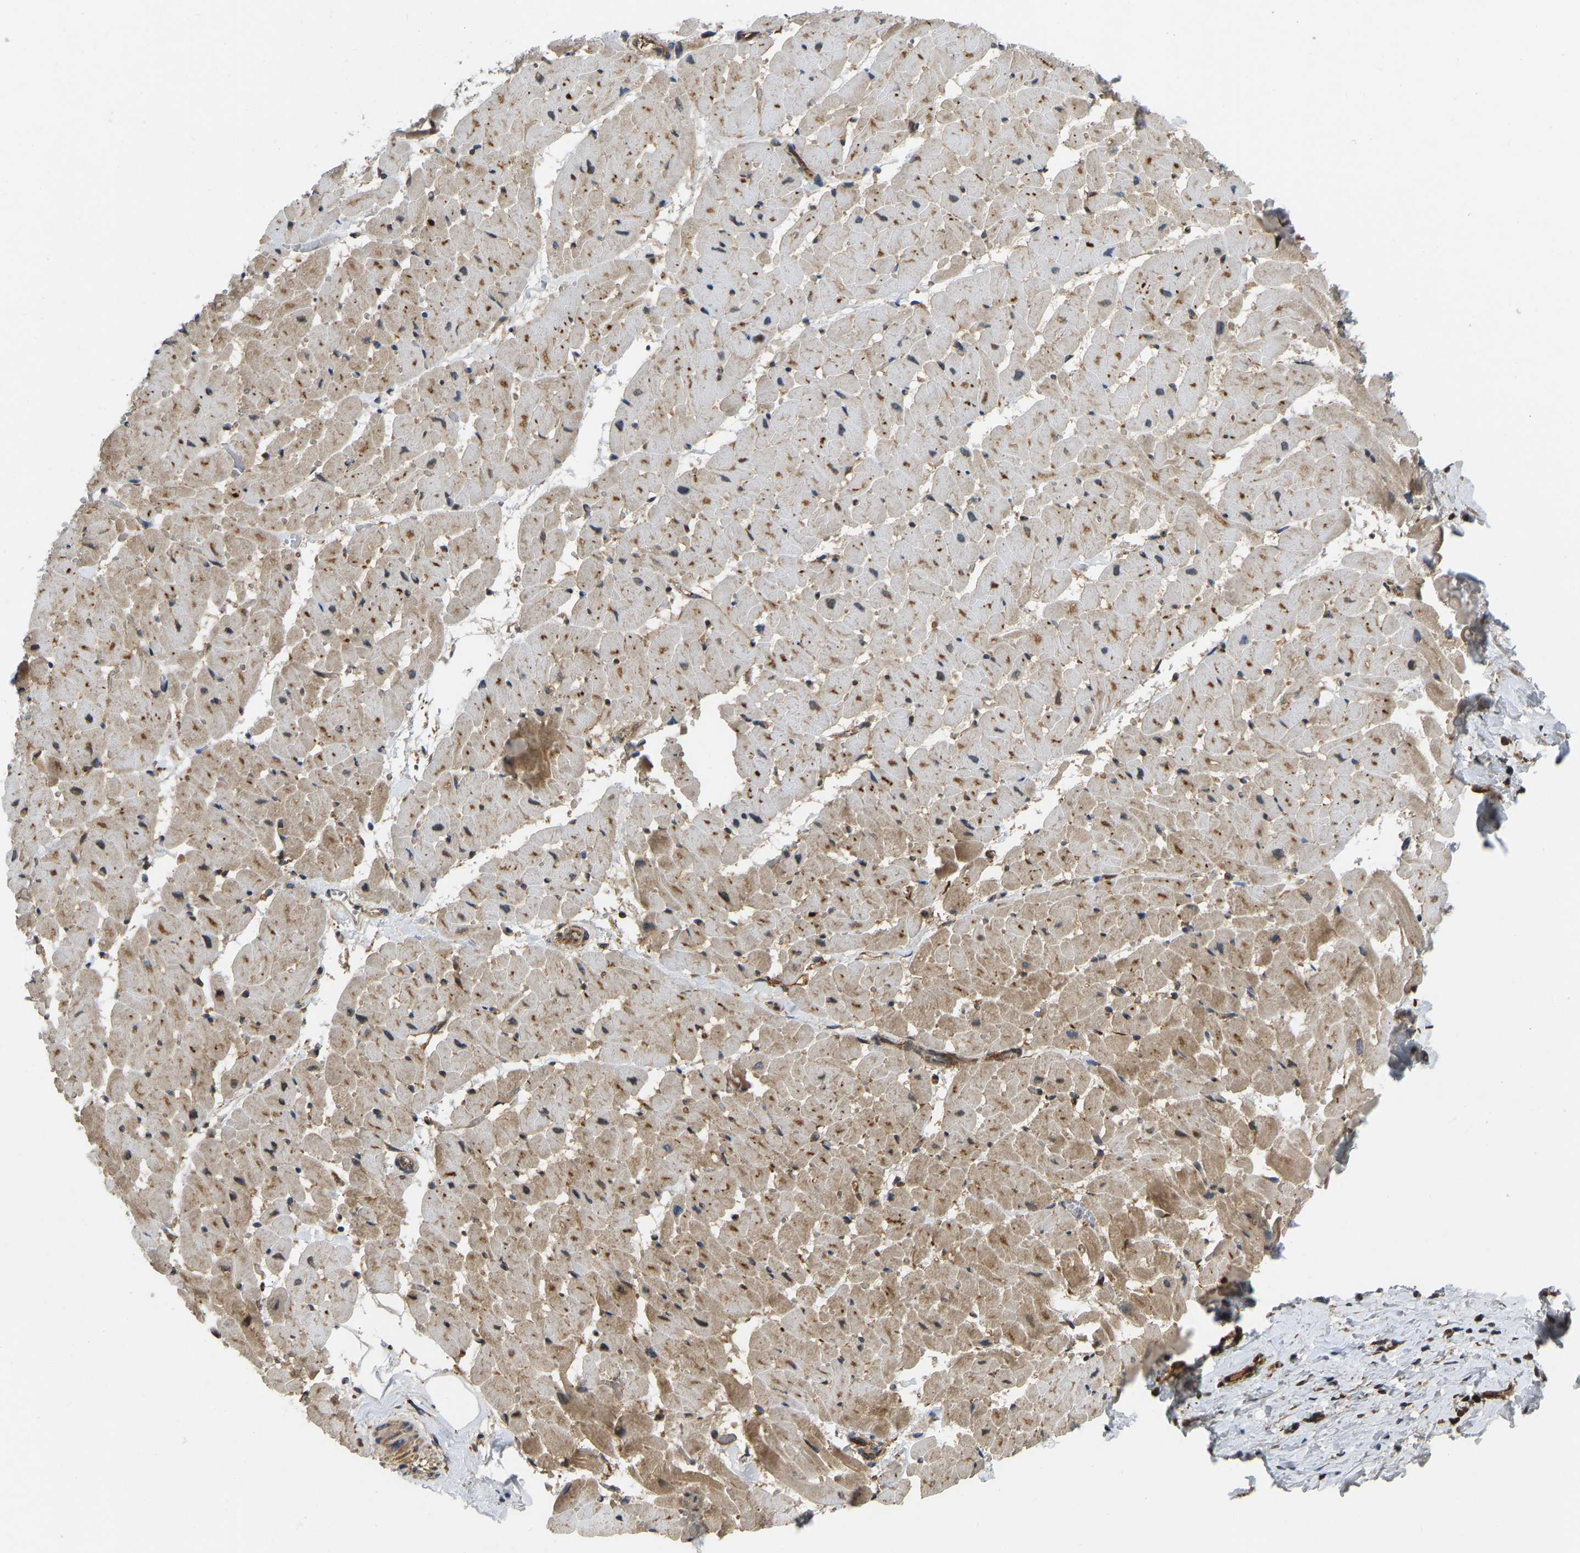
{"staining": {"intensity": "moderate", "quantity": "25%-75%", "location": "cytoplasmic/membranous"}, "tissue": "heart muscle", "cell_type": "Cardiomyocytes", "image_type": "normal", "snomed": [{"axis": "morphology", "description": "Normal tissue, NOS"}, {"axis": "topography", "description": "Heart"}], "caption": "Normal heart muscle reveals moderate cytoplasmic/membranous expression in about 25%-75% of cardiomyocytes (DAB IHC, brown staining for protein, blue staining for nuclei)..", "gene": "RASGRF2", "patient": {"sex": "female", "age": 19}}